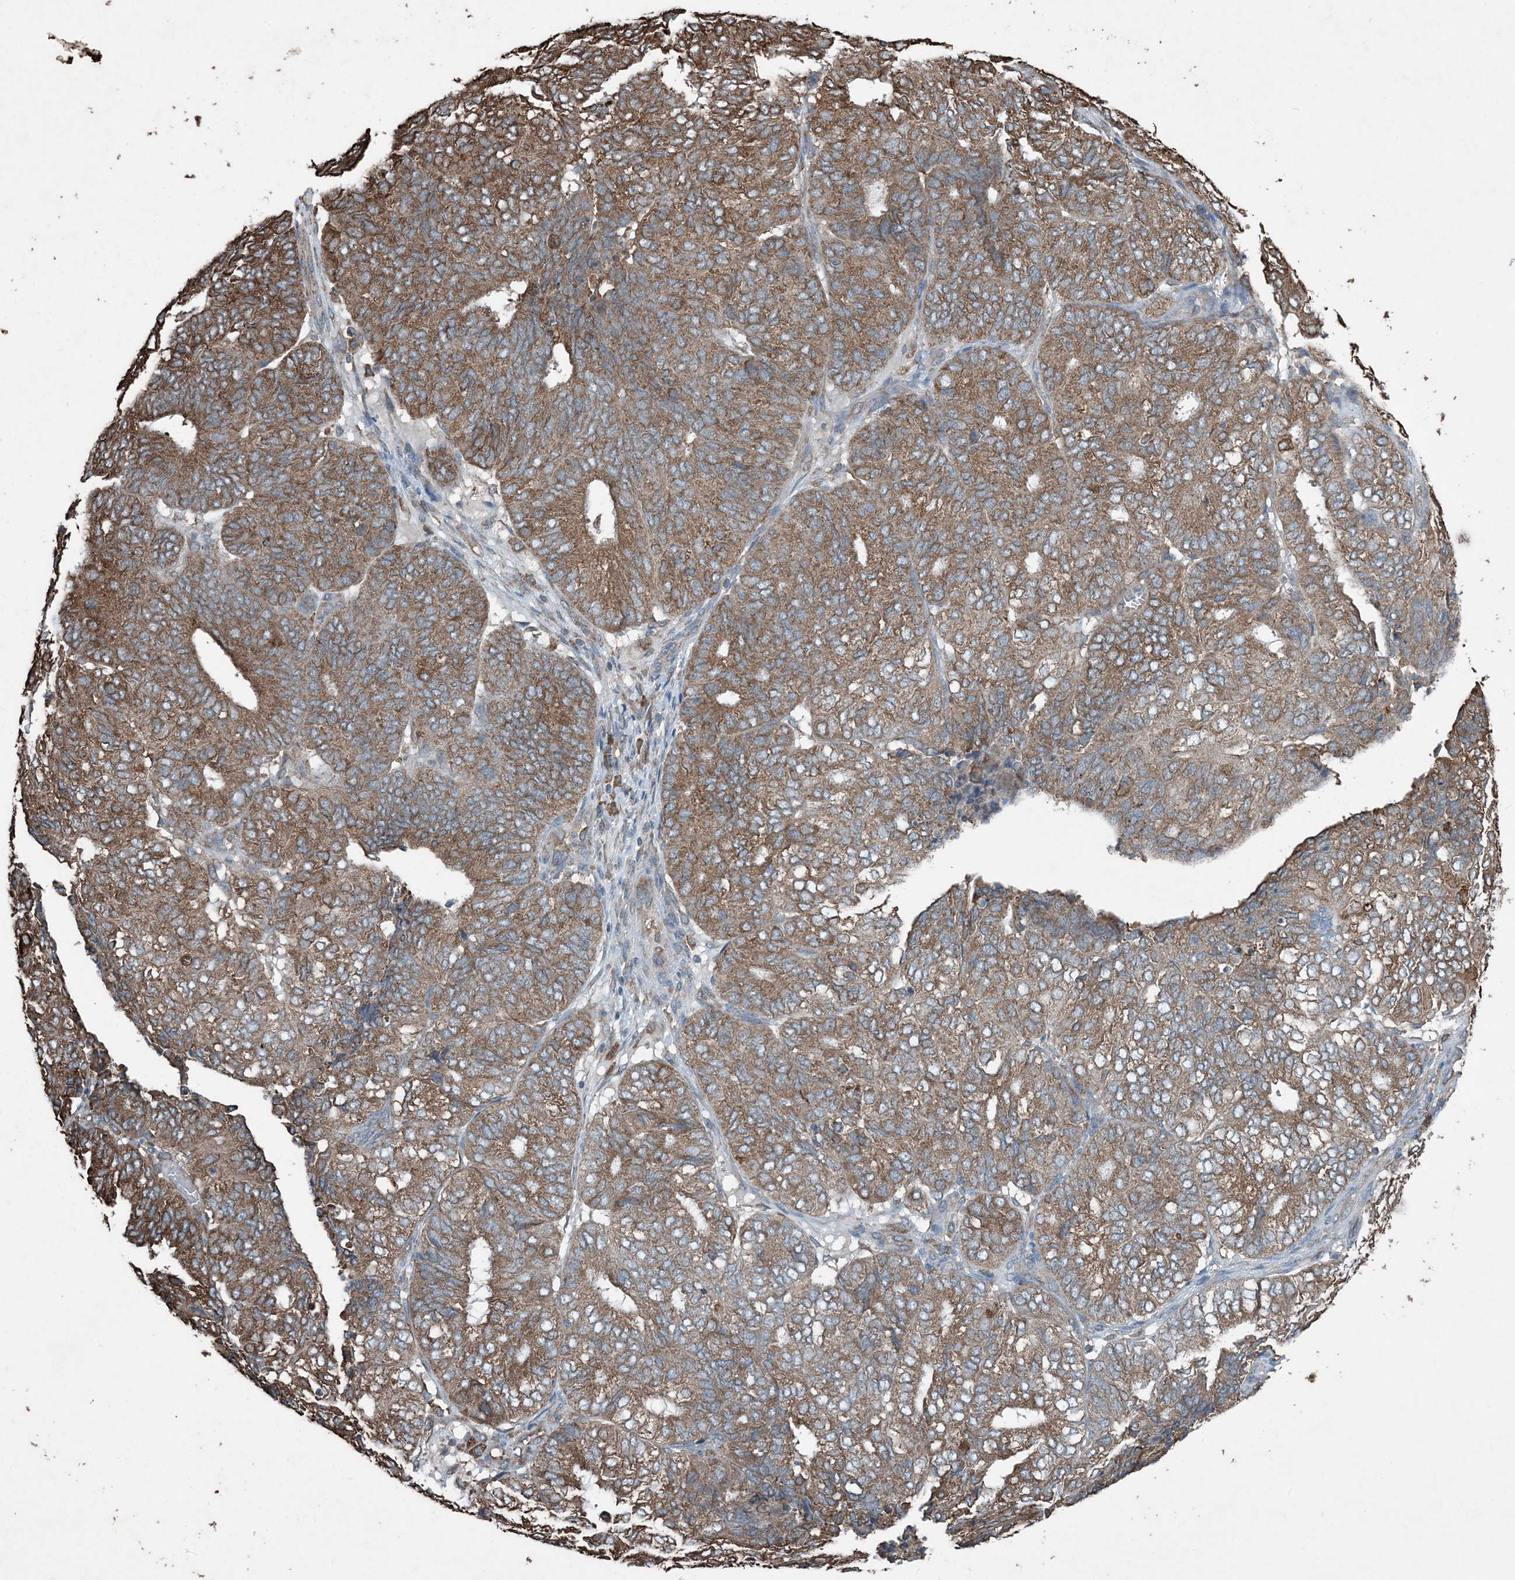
{"staining": {"intensity": "strong", "quantity": ">75%", "location": "cytoplasmic/membranous"}, "tissue": "endometrial cancer", "cell_type": "Tumor cells", "image_type": "cancer", "snomed": [{"axis": "morphology", "description": "Adenocarcinoma, NOS"}, {"axis": "topography", "description": "Uterus"}], "caption": "Immunohistochemistry (IHC) image of neoplastic tissue: endometrial cancer (adenocarcinoma) stained using immunohistochemistry reveals high levels of strong protein expression localized specifically in the cytoplasmic/membranous of tumor cells, appearing as a cytoplasmic/membranous brown color.", "gene": "PDIA6", "patient": {"sex": "female", "age": 60}}